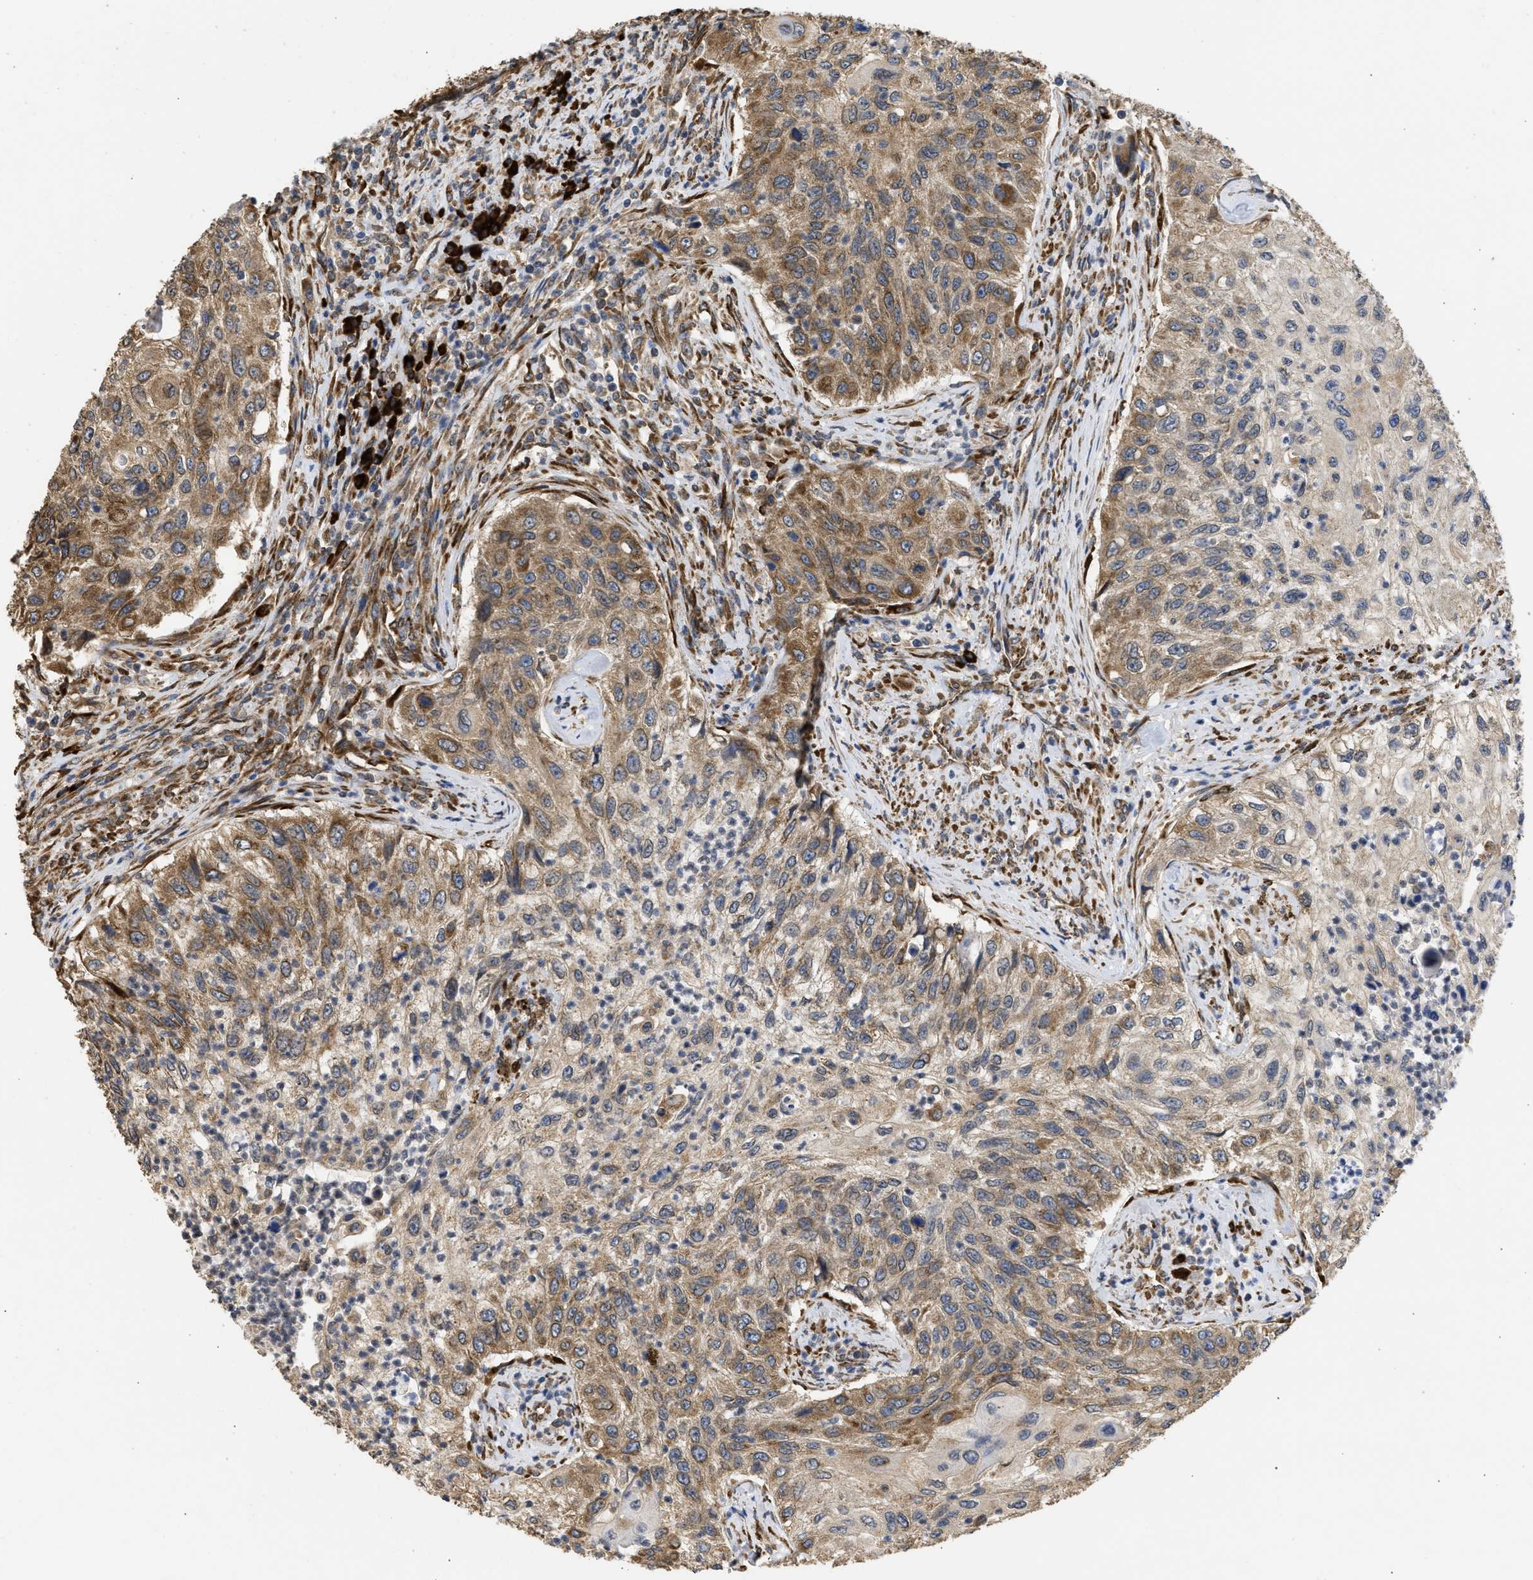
{"staining": {"intensity": "moderate", "quantity": ">75%", "location": "cytoplasmic/membranous"}, "tissue": "urothelial cancer", "cell_type": "Tumor cells", "image_type": "cancer", "snomed": [{"axis": "morphology", "description": "Urothelial carcinoma, High grade"}, {"axis": "topography", "description": "Urinary bladder"}], "caption": "An immunohistochemistry (IHC) histopathology image of neoplastic tissue is shown. Protein staining in brown highlights moderate cytoplasmic/membranous positivity in urothelial cancer within tumor cells.", "gene": "DNAJC1", "patient": {"sex": "female", "age": 60}}